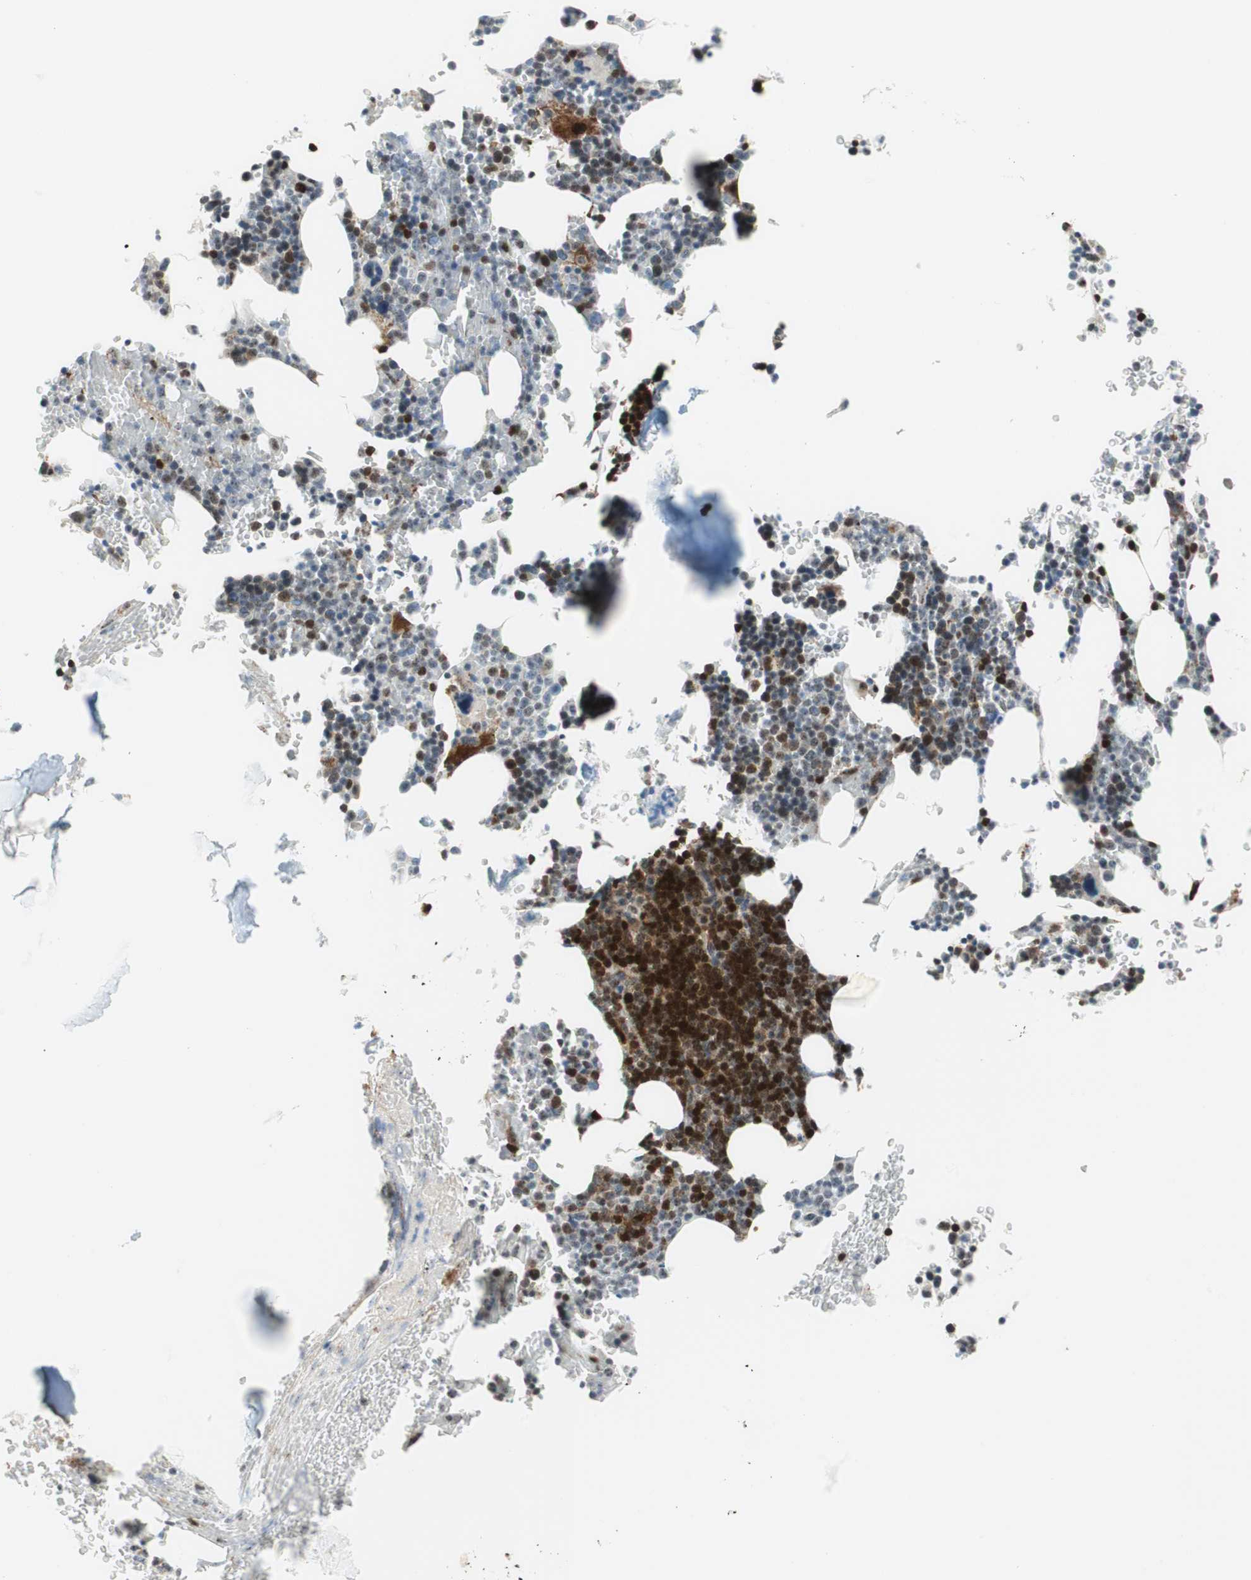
{"staining": {"intensity": "strong", "quantity": "25%-75%", "location": "cytoplasmic/membranous,nuclear"}, "tissue": "bone marrow", "cell_type": "Hematopoietic cells", "image_type": "normal", "snomed": [{"axis": "morphology", "description": "Normal tissue, NOS"}, {"axis": "topography", "description": "Bone marrow"}], "caption": "A photomicrograph of human bone marrow stained for a protein exhibits strong cytoplasmic/membranous,nuclear brown staining in hematopoietic cells. The staining was performed using DAB to visualize the protein expression in brown, while the nuclei were stained in blue with hematoxylin (Magnification: 20x).", "gene": "RGS10", "patient": {"sex": "female", "age": 73}}